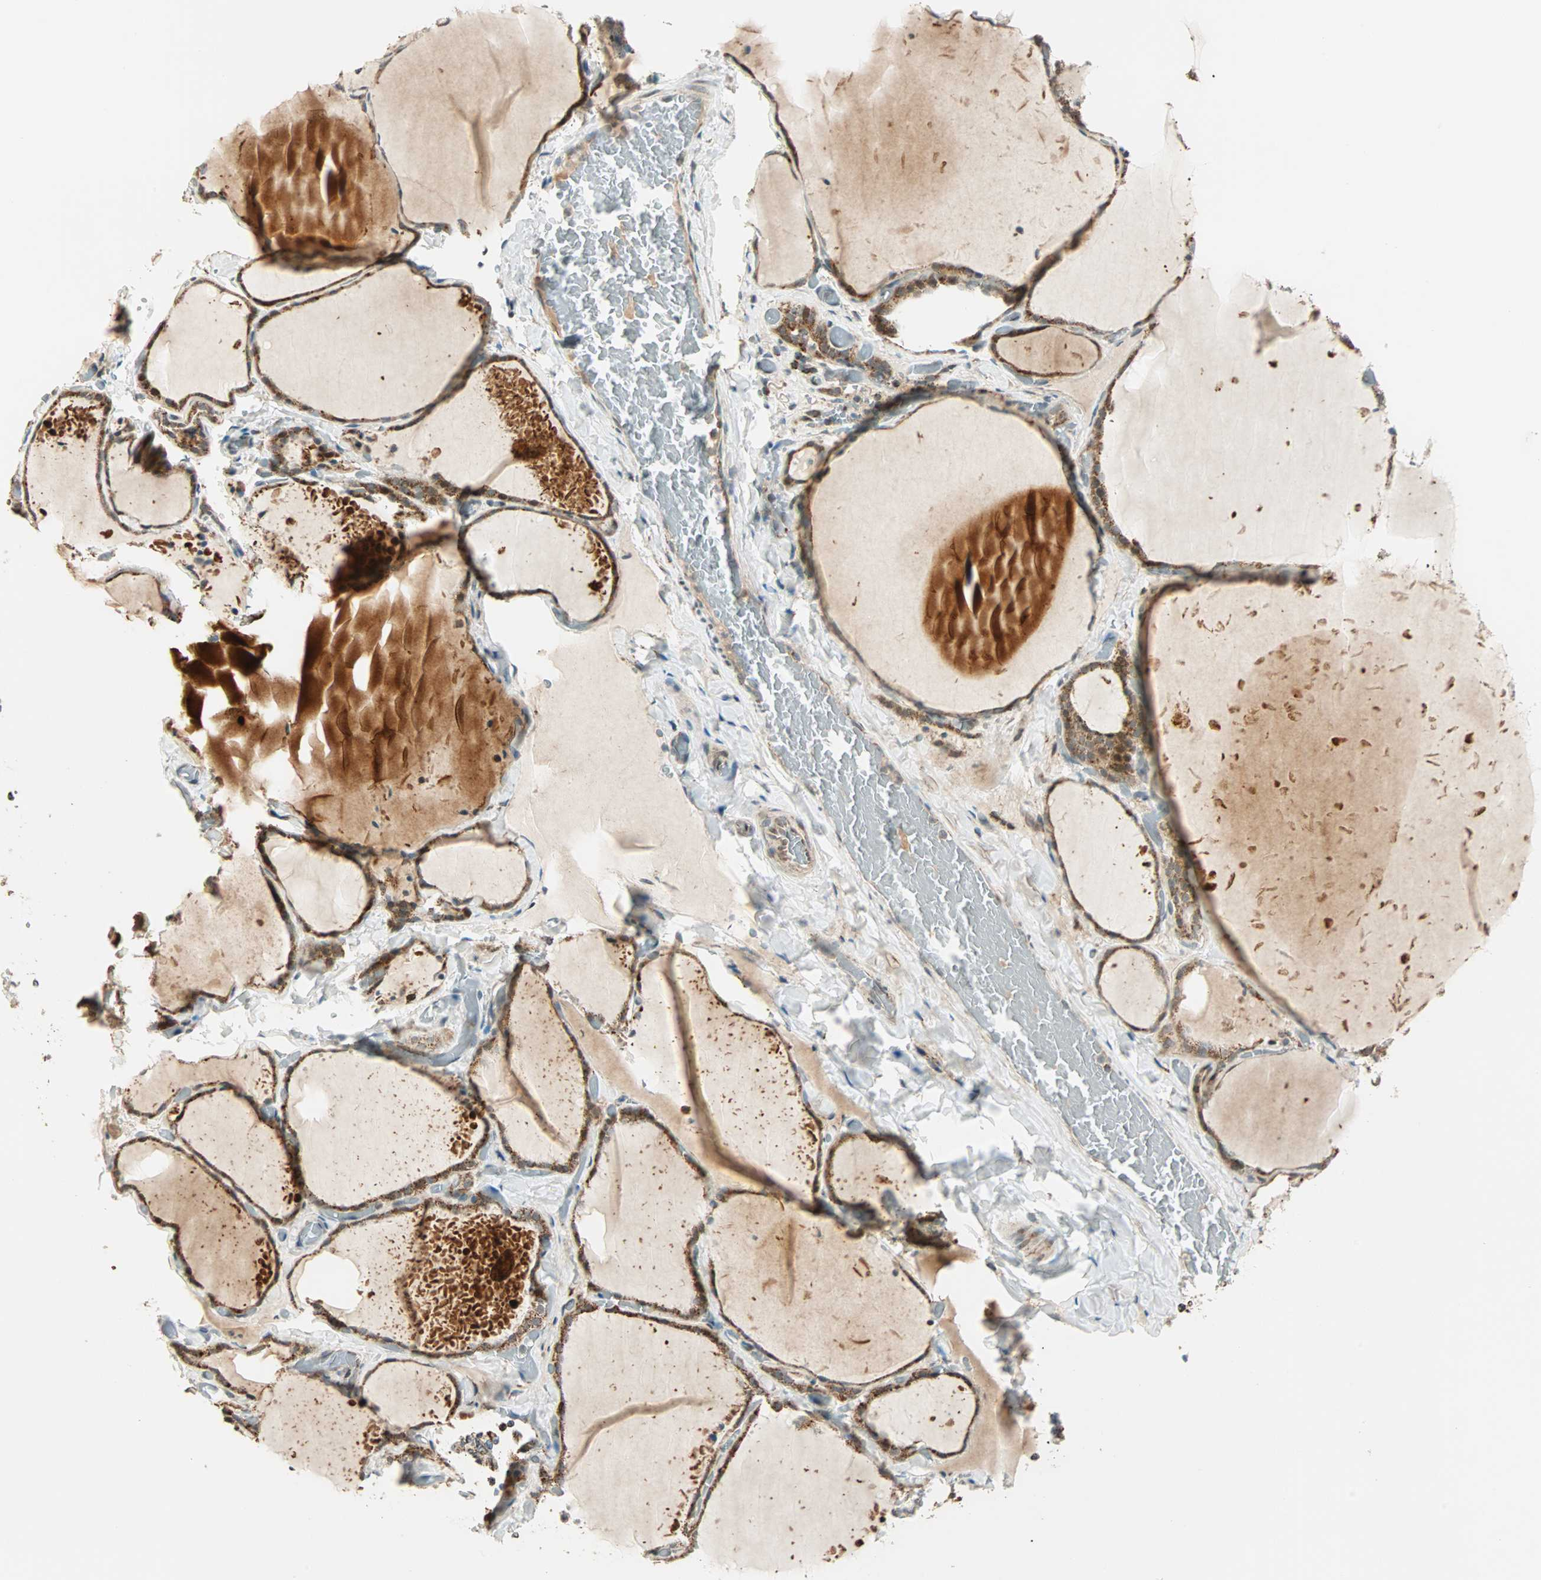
{"staining": {"intensity": "moderate", "quantity": ">75%", "location": "cytoplasmic/membranous"}, "tissue": "thyroid gland", "cell_type": "Glandular cells", "image_type": "normal", "snomed": [{"axis": "morphology", "description": "Normal tissue, NOS"}, {"axis": "topography", "description": "Thyroid gland"}], "caption": "Thyroid gland stained with IHC demonstrates moderate cytoplasmic/membranous staining in approximately >75% of glandular cells.", "gene": "SPRY4", "patient": {"sex": "female", "age": 22}}